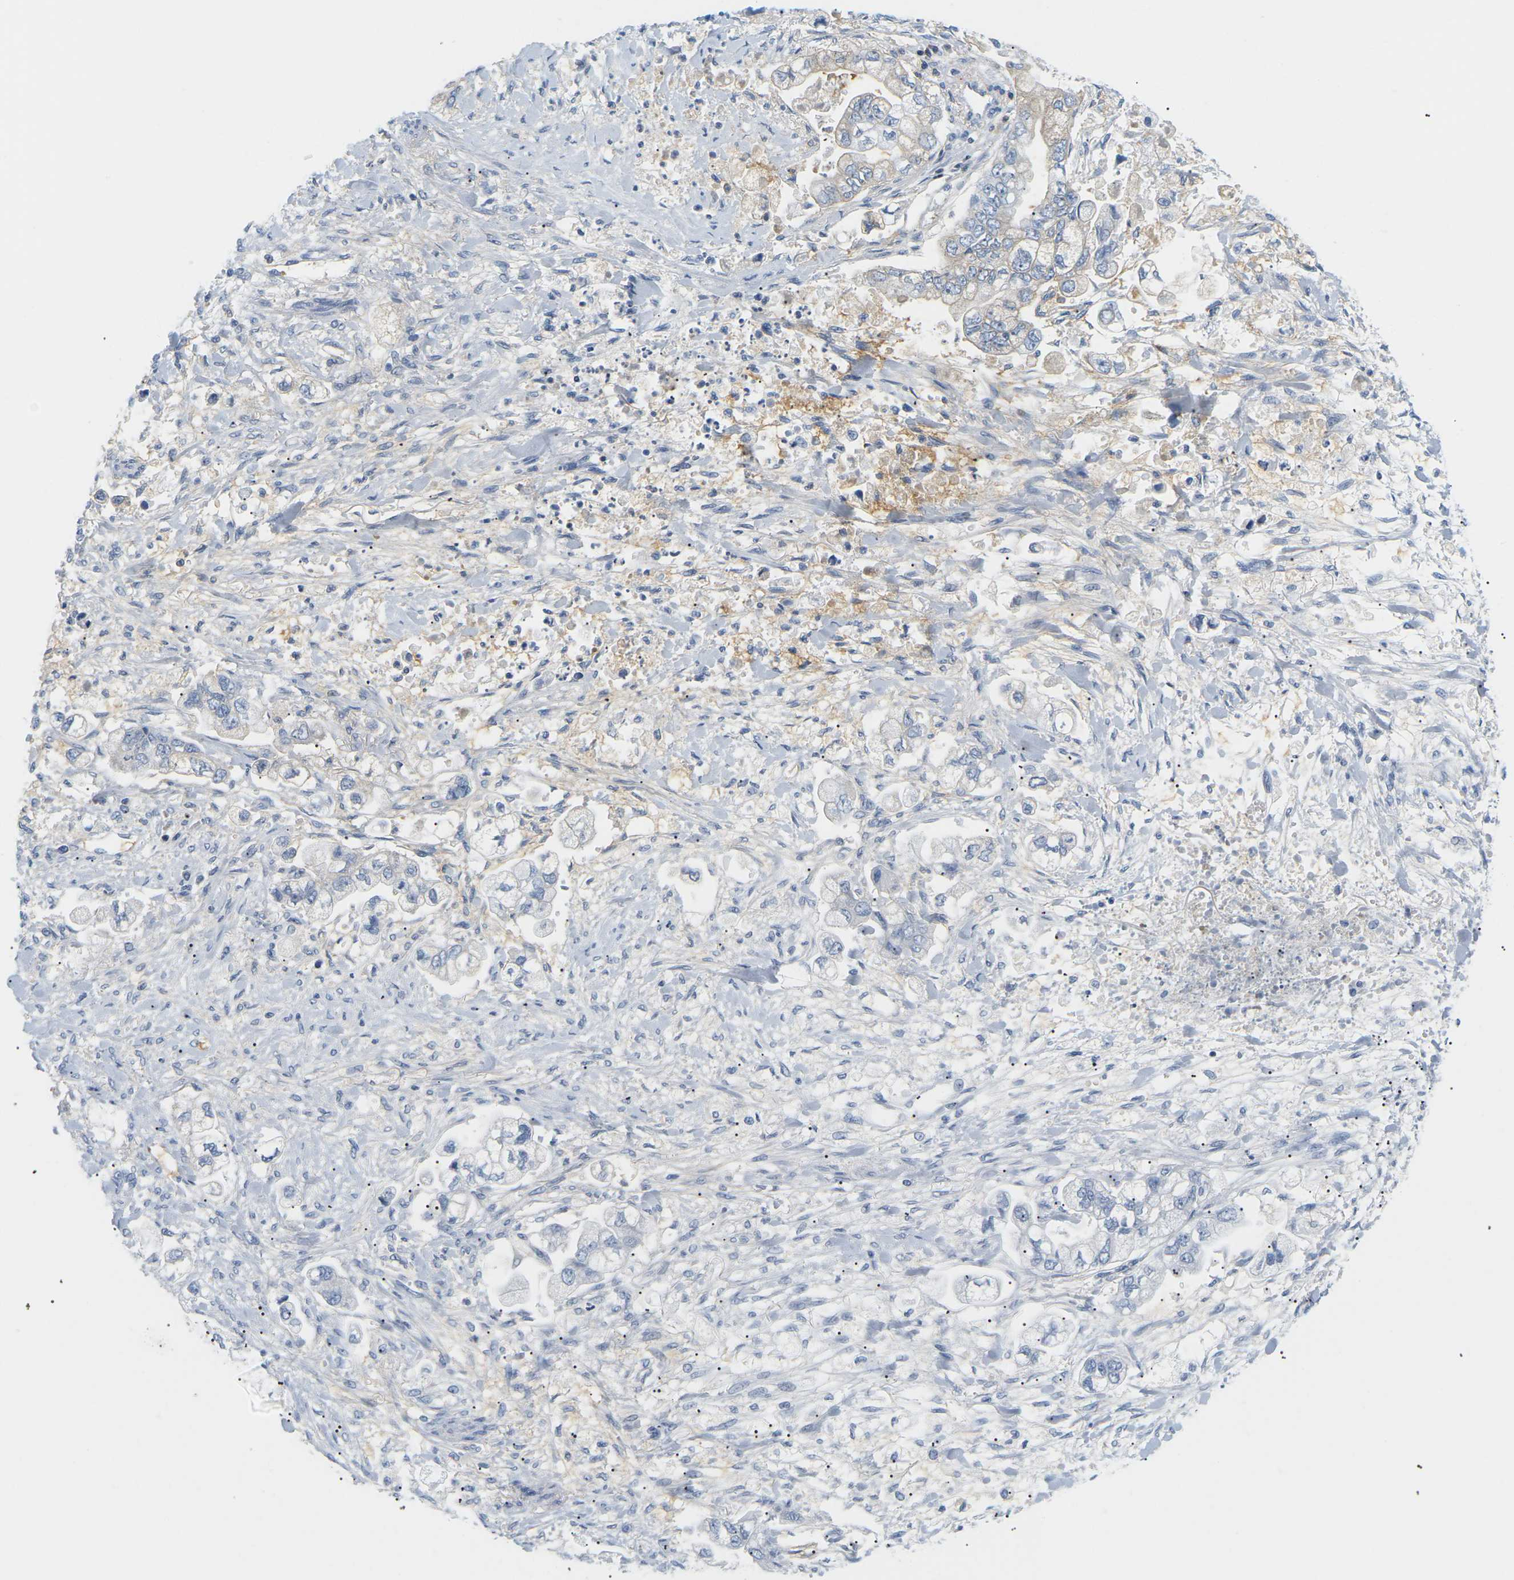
{"staining": {"intensity": "negative", "quantity": "none", "location": "none"}, "tissue": "stomach cancer", "cell_type": "Tumor cells", "image_type": "cancer", "snomed": [{"axis": "morphology", "description": "Normal tissue, NOS"}, {"axis": "morphology", "description": "Adenocarcinoma, NOS"}, {"axis": "topography", "description": "Stomach"}], "caption": "Stomach cancer was stained to show a protein in brown. There is no significant expression in tumor cells.", "gene": "APOB", "patient": {"sex": "male", "age": 62}}